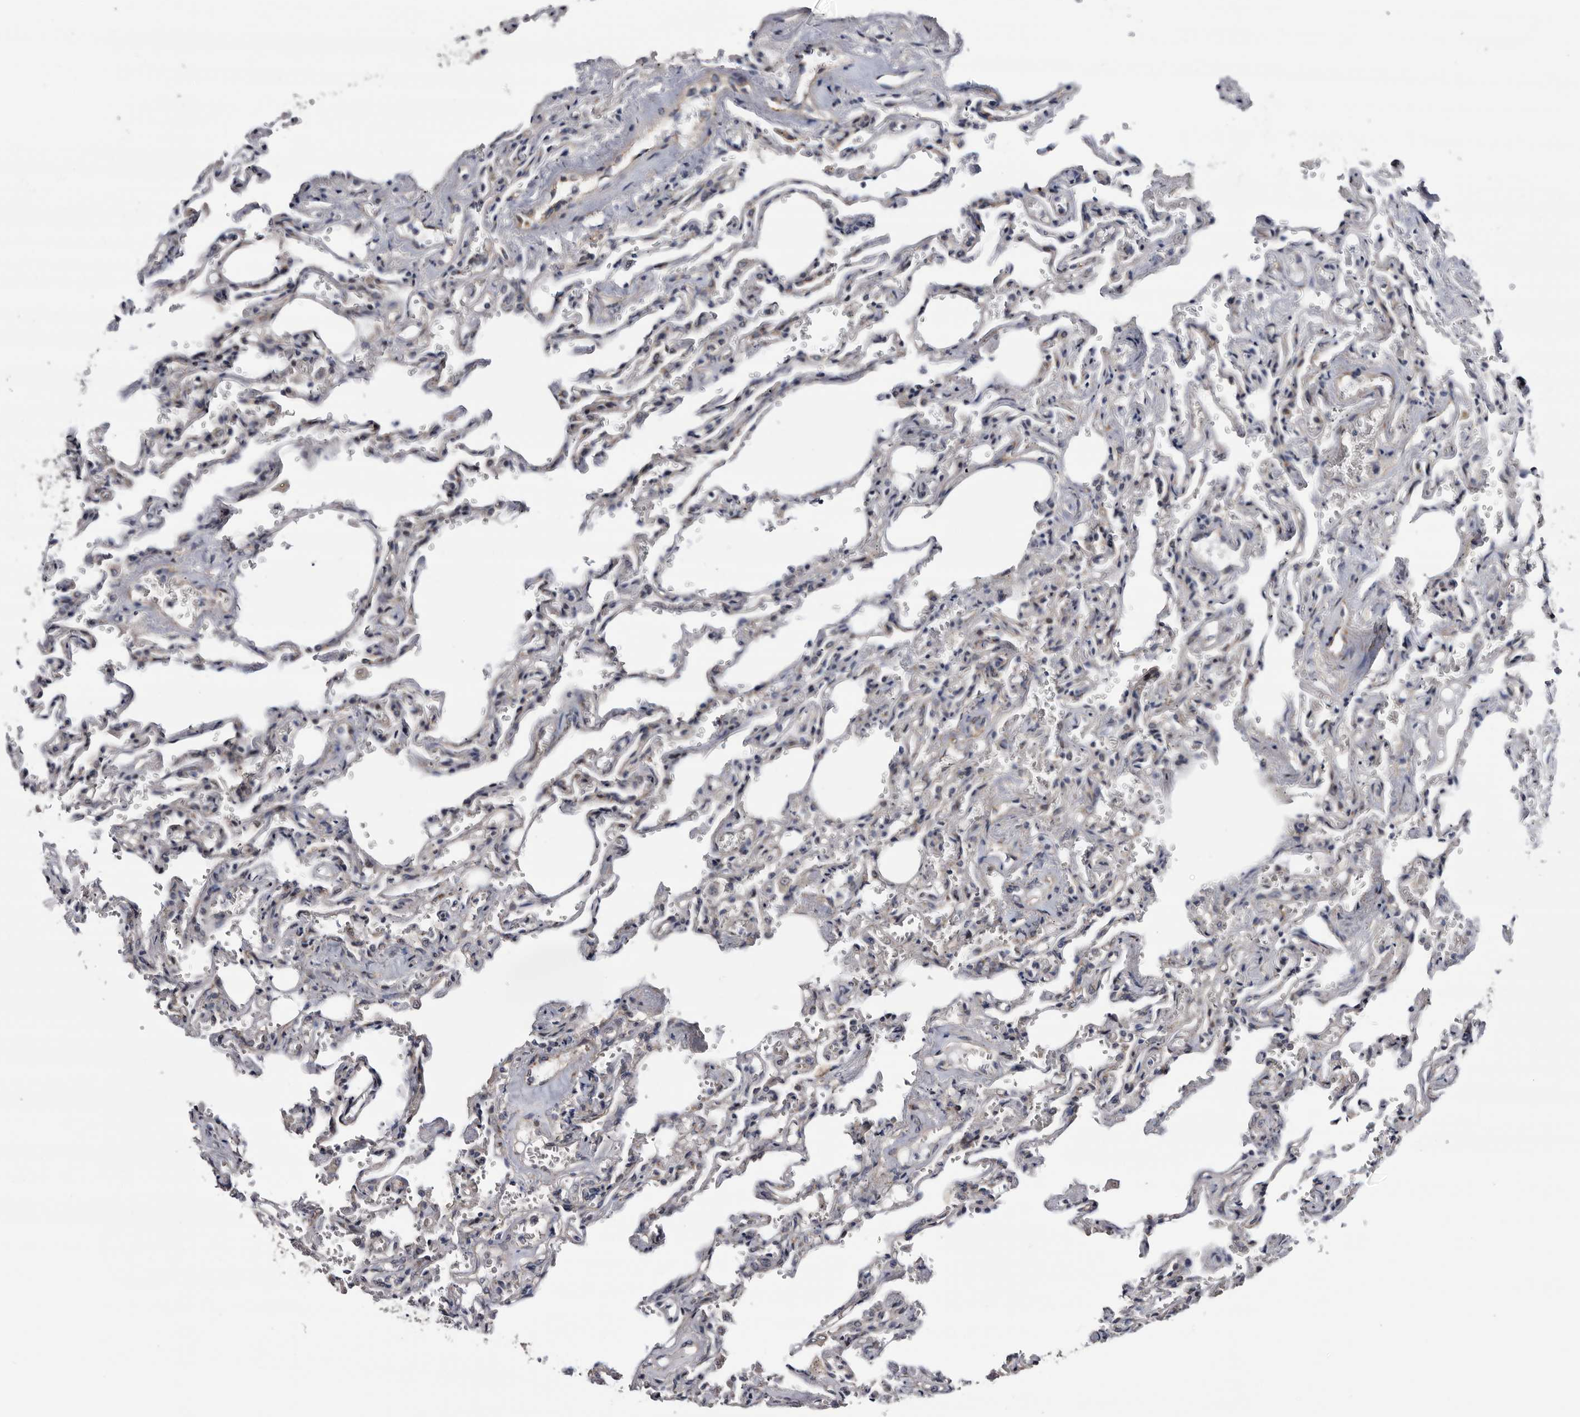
{"staining": {"intensity": "weak", "quantity": "<25%", "location": "cytoplasmic/membranous"}, "tissue": "lung", "cell_type": "Alveolar cells", "image_type": "normal", "snomed": [{"axis": "morphology", "description": "Normal tissue, NOS"}, {"axis": "topography", "description": "Lung"}], "caption": "IHC photomicrograph of benign human lung stained for a protein (brown), which shows no expression in alveolar cells.", "gene": "ARMCX2", "patient": {"sex": "male", "age": 21}}